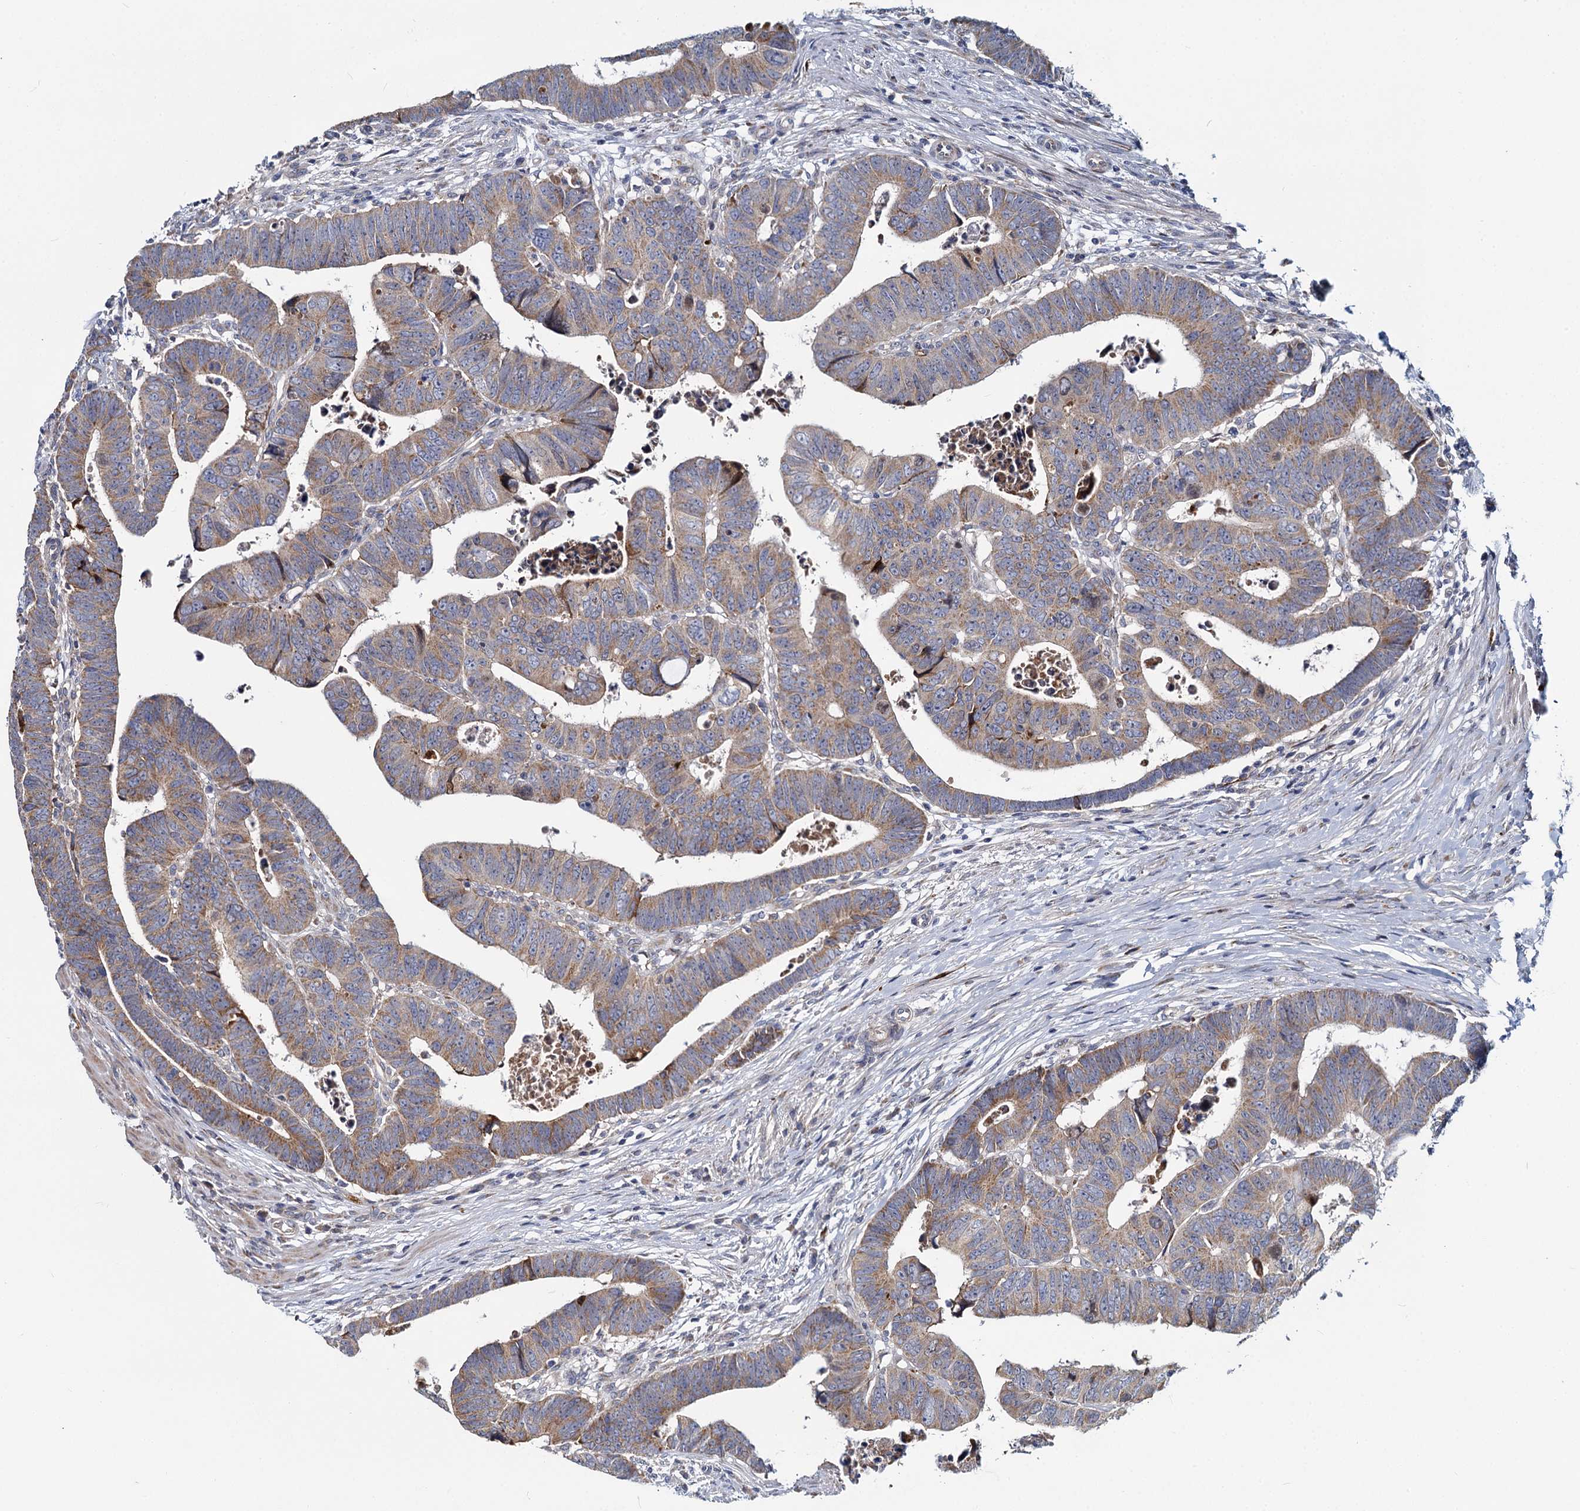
{"staining": {"intensity": "weak", "quantity": ">75%", "location": "cytoplasmic/membranous"}, "tissue": "colorectal cancer", "cell_type": "Tumor cells", "image_type": "cancer", "snomed": [{"axis": "morphology", "description": "Normal tissue, NOS"}, {"axis": "morphology", "description": "Adenocarcinoma, NOS"}, {"axis": "topography", "description": "Rectum"}], "caption": "Immunohistochemical staining of human colorectal adenocarcinoma demonstrates weak cytoplasmic/membranous protein positivity in approximately >75% of tumor cells. The staining was performed using DAB (3,3'-diaminobenzidine), with brown indicating positive protein expression. Nuclei are stained blue with hematoxylin.", "gene": "DCUN1D2", "patient": {"sex": "female", "age": 65}}